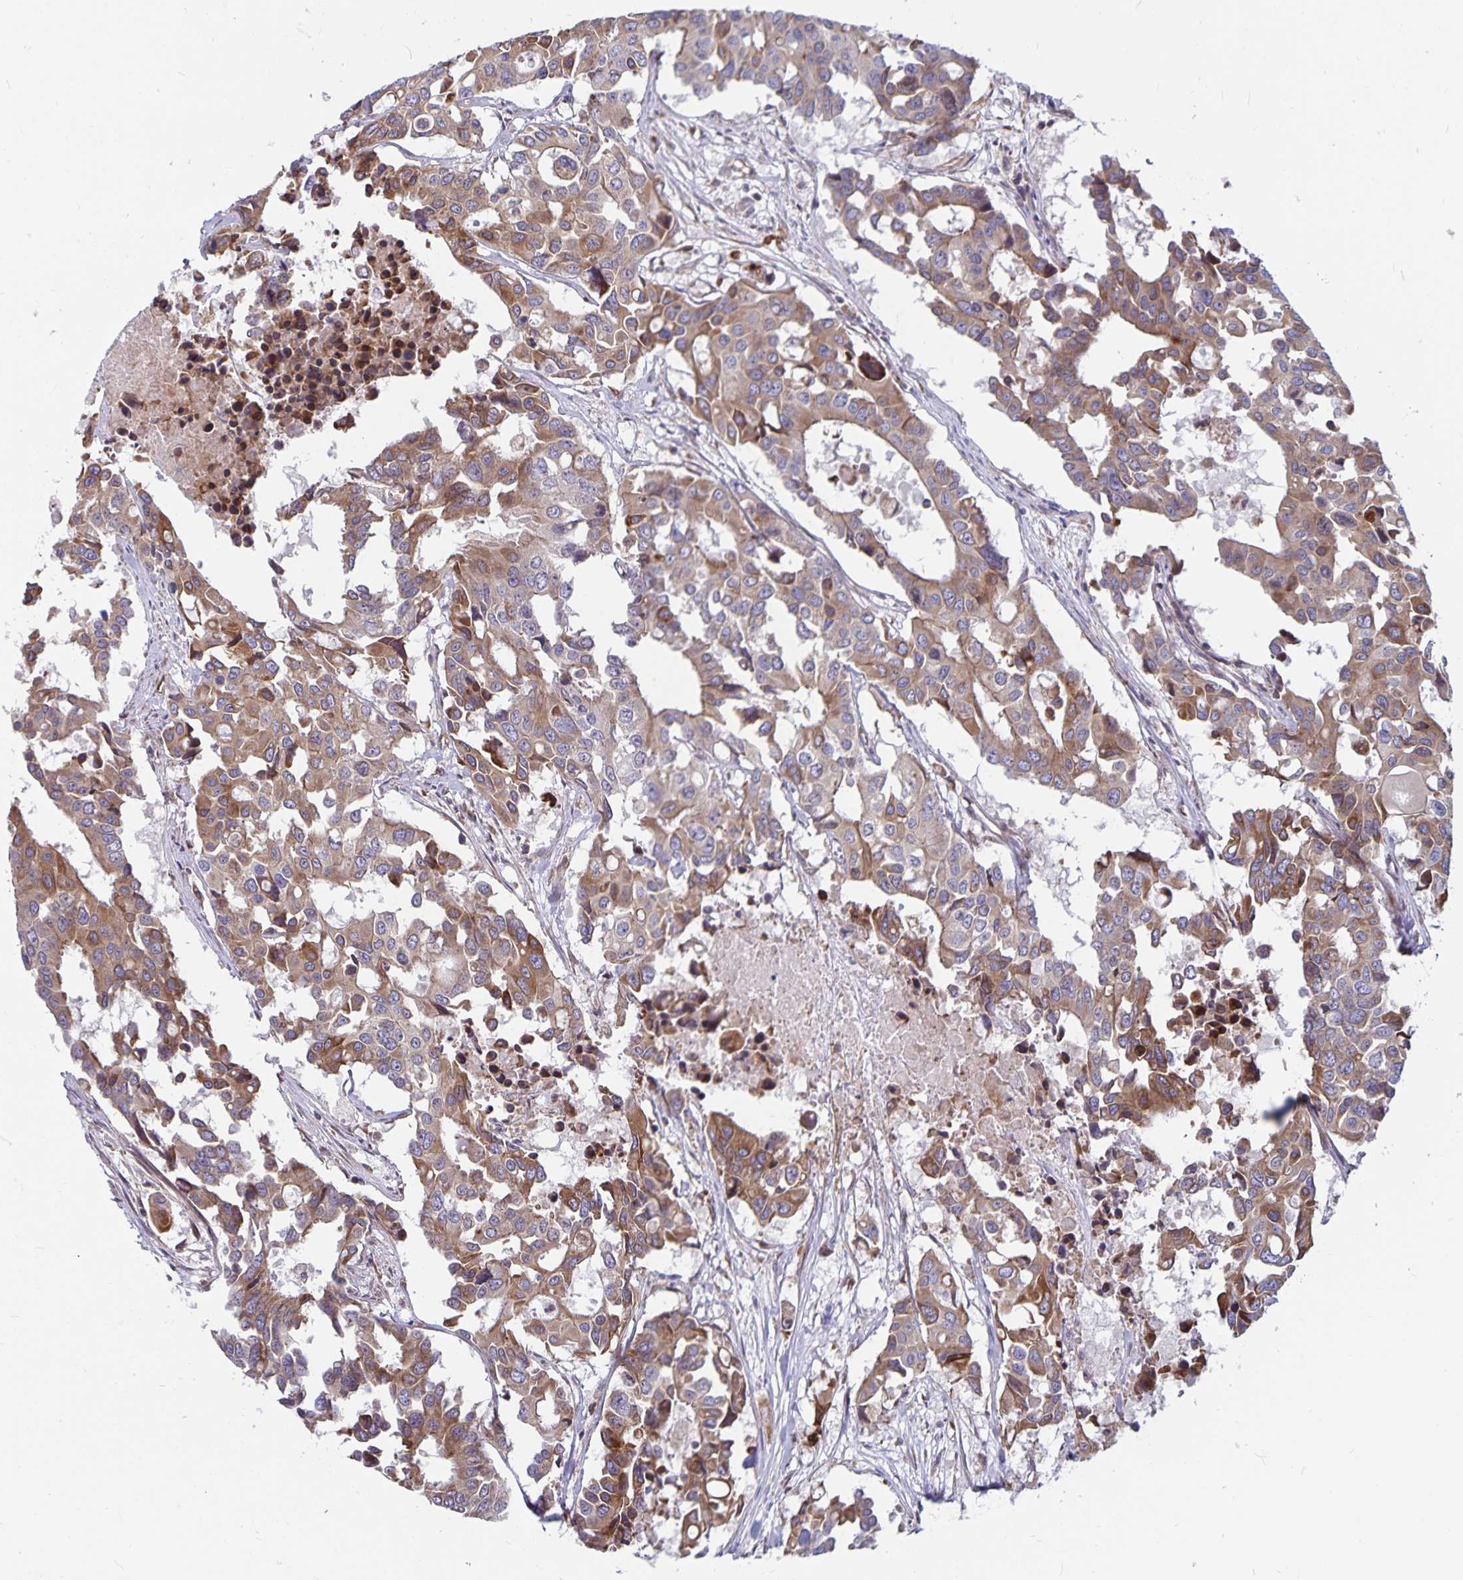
{"staining": {"intensity": "moderate", "quantity": ">75%", "location": "cytoplasmic/membranous"}, "tissue": "colorectal cancer", "cell_type": "Tumor cells", "image_type": "cancer", "snomed": [{"axis": "morphology", "description": "Adenocarcinoma, NOS"}, {"axis": "topography", "description": "Colon"}], "caption": "Adenocarcinoma (colorectal) was stained to show a protein in brown. There is medium levels of moderate cytoplasmic/membranous expression in about >75% of tumor cells.", "gene": "SEC62", "patient": {"sex": "male", "age": 77}}